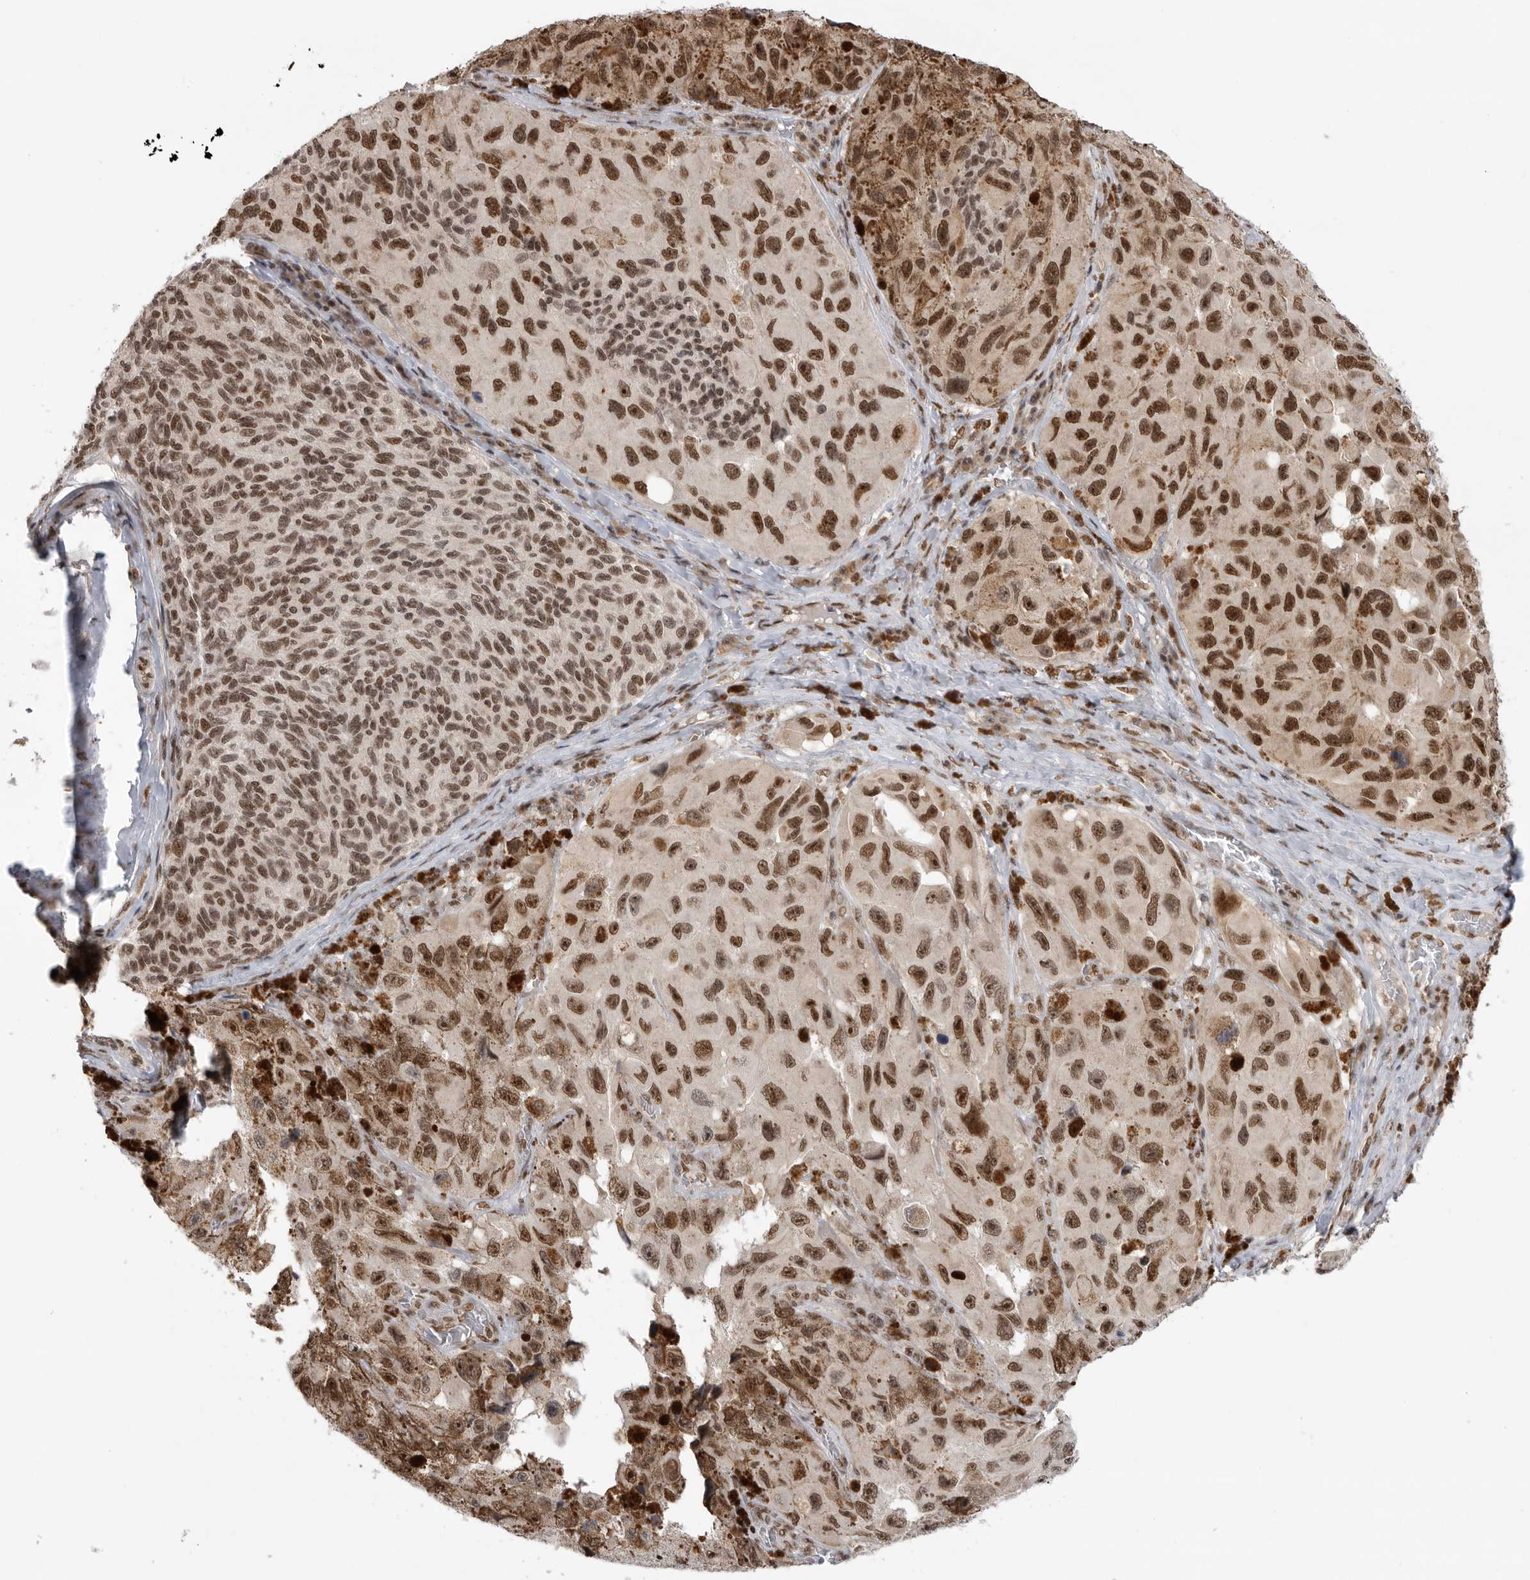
{"staining": {"intensity": "strong", "quantity": ">75%", "location": "nuclear"}, "tissue": "melanoma", "cell_type": "Tumor cells", "image_type": "cancer", "snomed": [{"axis": "morphology", "description": "Malignant melanoma, NOS"}, {"axis": "topography", "description": "Skin"}], "caption": "Immunohistochemical staining of human melanoma demonstrates high levels of strong nuclear positivity in approximately >75% of tumor cells. The staining was performed using DAB (3,3'-diaminobenzidine) to visualize the protein expression in brown, while the nuclei were stained in blue with hematoxylin (Magnification: 20x).", "gene": "ZNF830", "patient": {"sex": "female", "age": 73}}